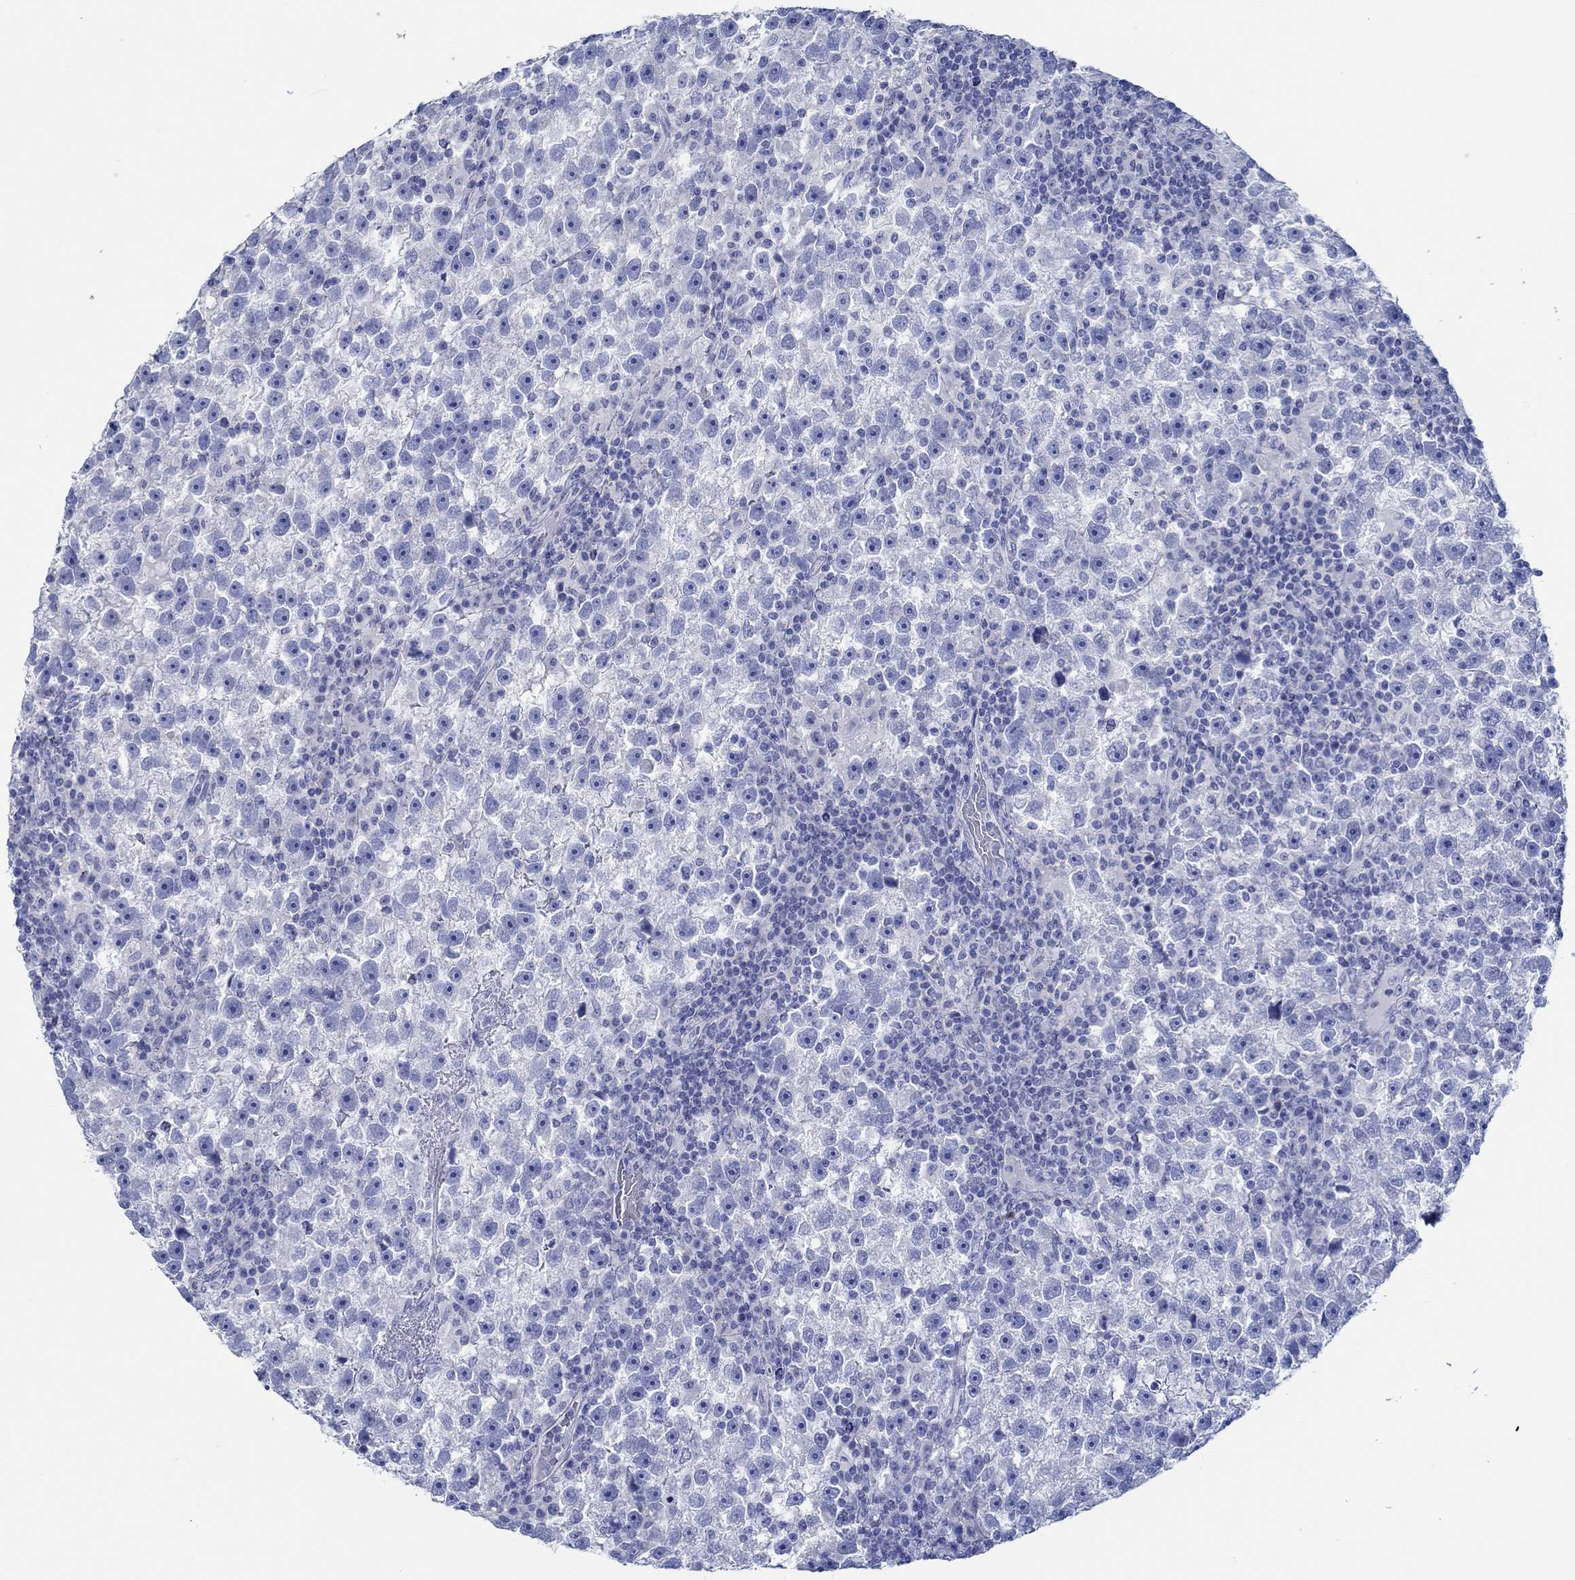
{"staining": {"intensity": "negative", "quantity": "none", "location": "none"}, "tissue": "testis cancer", "cell_type": "Tumor cells", "image_type": "cancer", "snomed": [{"axis": "morphology", "description": "Seminoma, NOS"}, {"axis": "topography", "description": "Testis"}], "caption": "Immunohistochemistry (IHC) of testis cancer exhibits no positivity in tumor cells.", "gene": "IGFBP6", "patient": {"sex": "male", "age": 47}}